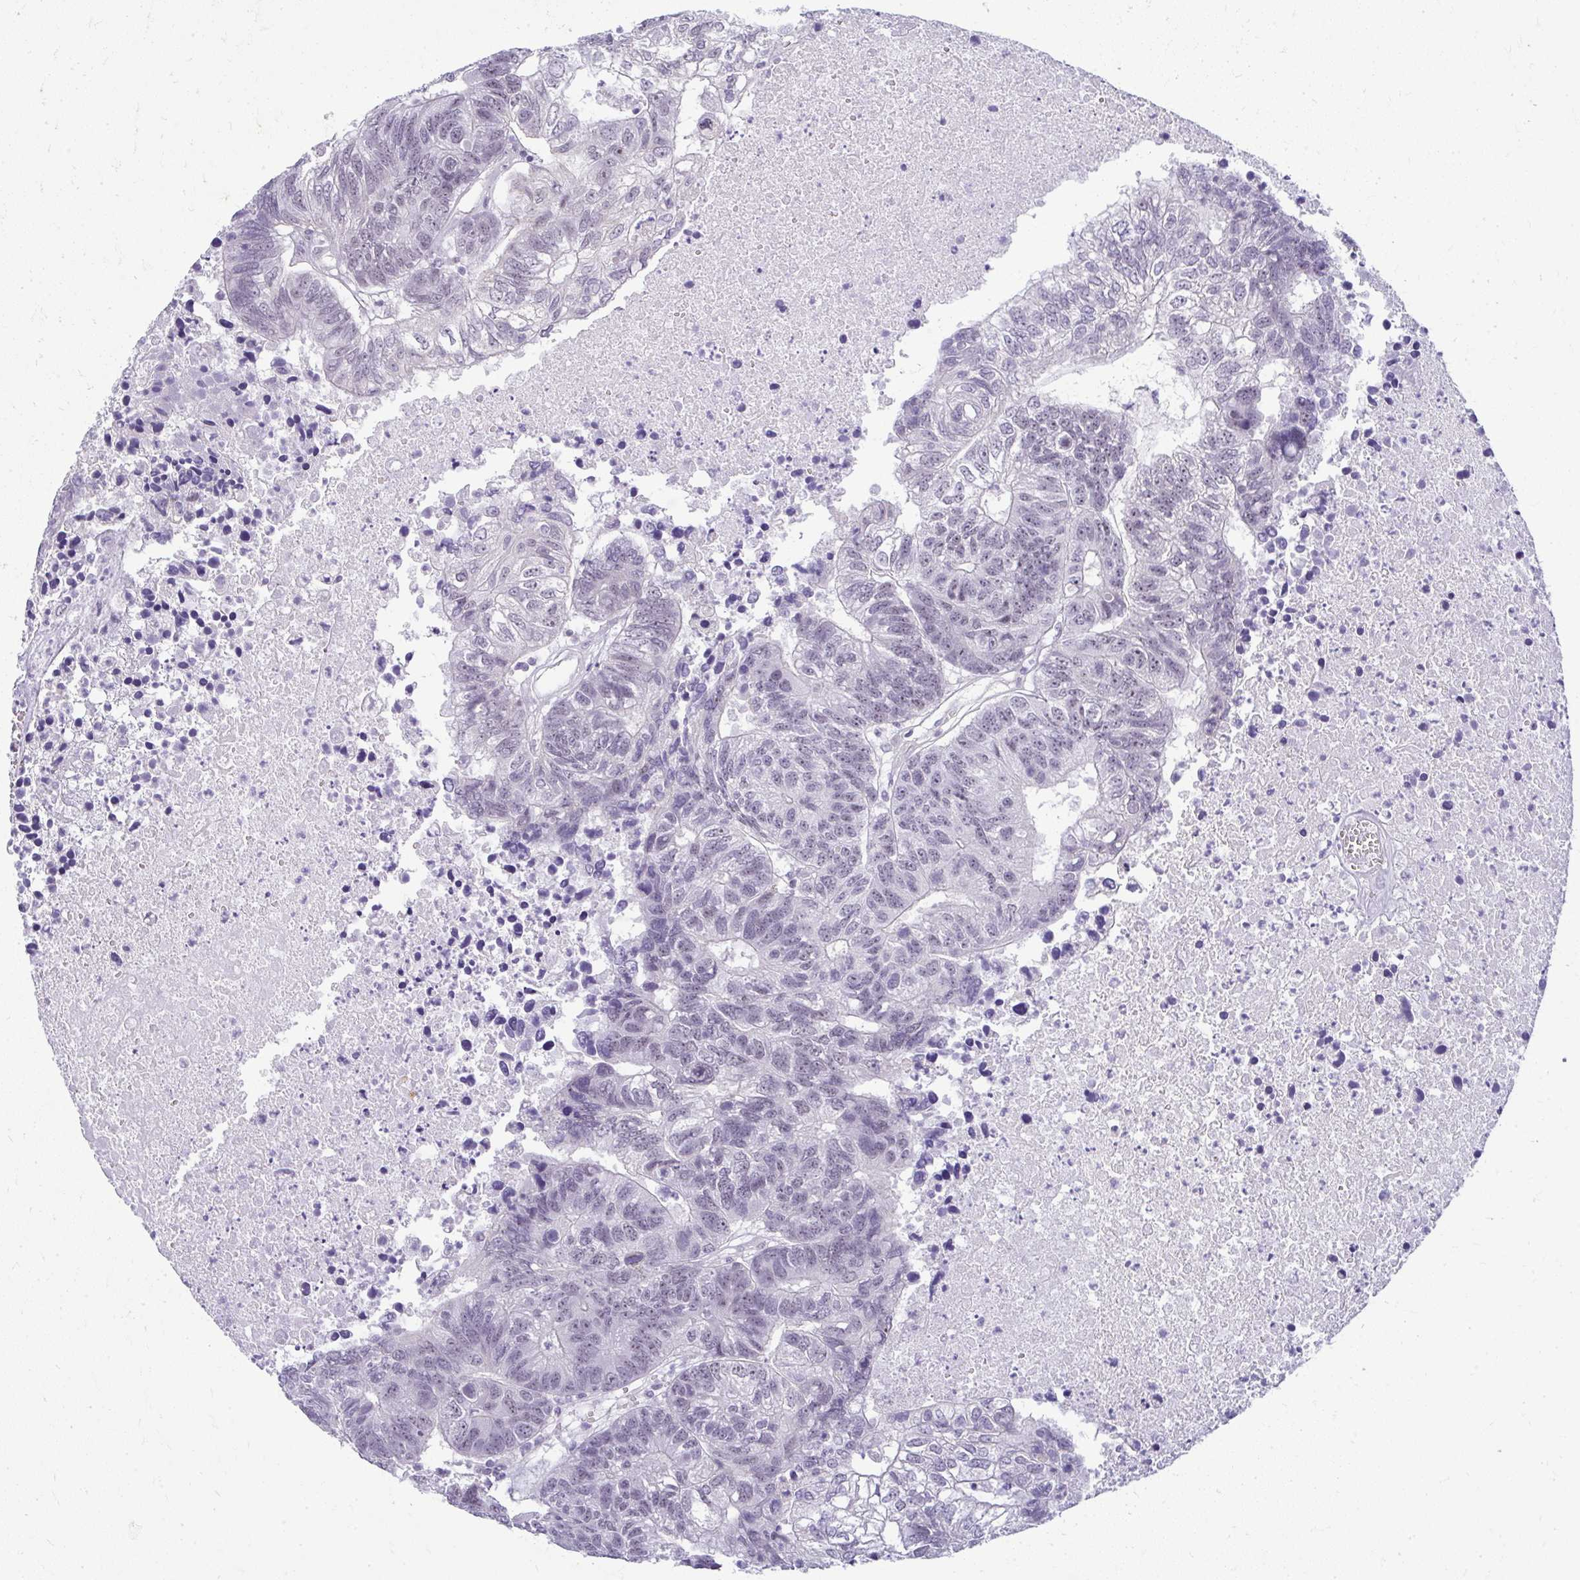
{"staining": {"intensity": "negative", "quantity": "none", "location": "none"}, "tissue": "colorectal cancer", "cell_type": "Tumor cells", "image_type": "cancer", "snomed": [{"axis": "morphology", "description": "Adenocarcinoma, NOS"}, {"axis": "topography", "description": "Colon"}], "caption": "The micrograph displays no significant expression in tumor cells of adenocarcinoma (colorectal).", "gene": "TEX33", "patient": {"sex": "female", "age": 48}}